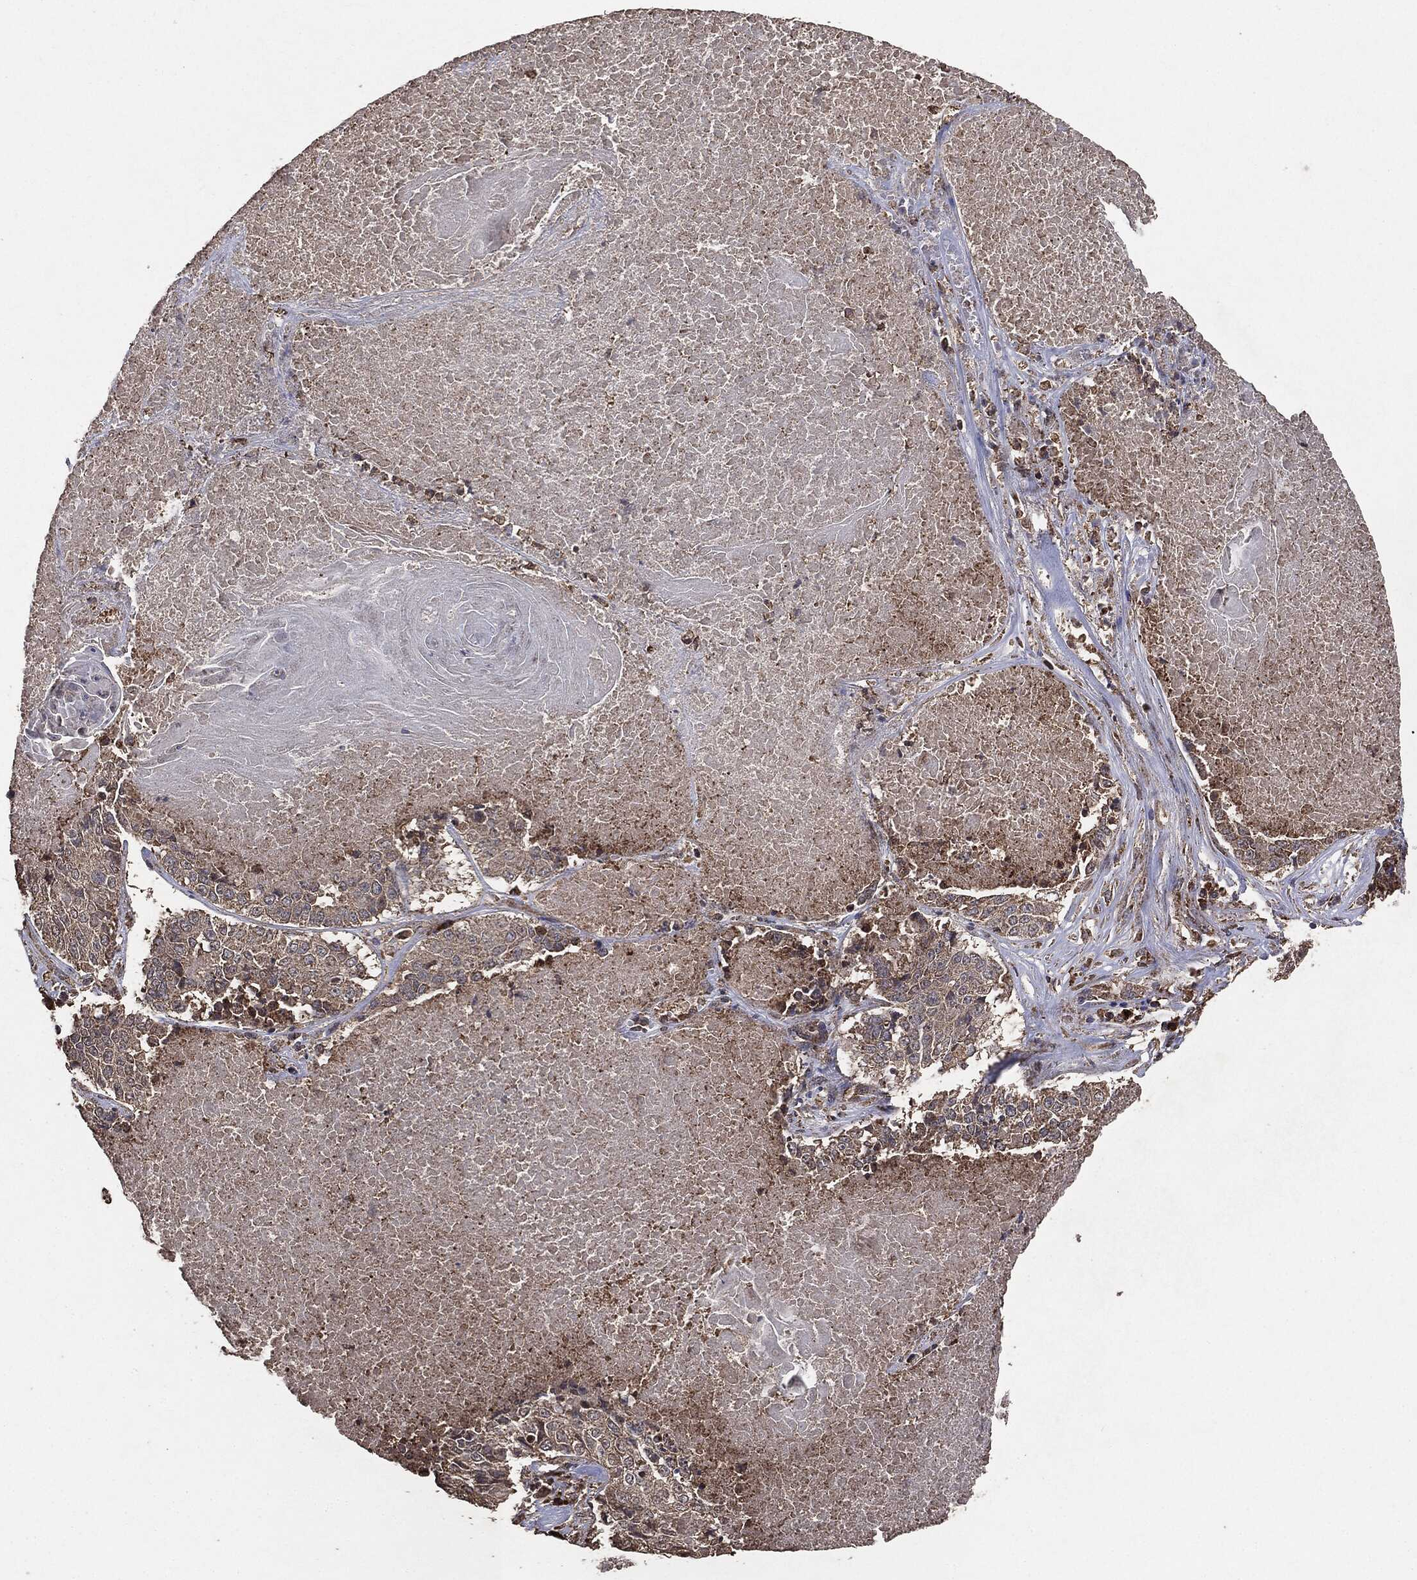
{"staining": {"intensity": "weak", "quantity": ">75%", "location": "cytoplasmic/membranous"}, "tissue": "lung cancer", "cell_type": "Tumor cells", "image_type": "cancer", "snomed": [{"axis": "morphology", "description": "Squamous cell carcinoma, NOS"}, {"axis": "topography", "description": "Lung"}], "caption": "Immunohistochemical staining of human squamous cell carcinoma (lung) displays weak cytoplasmic/membranous protein positivity in about >75% of tumor cells.", "gene": "MTOR", "patient": {"sex": "male", "age": 64}}